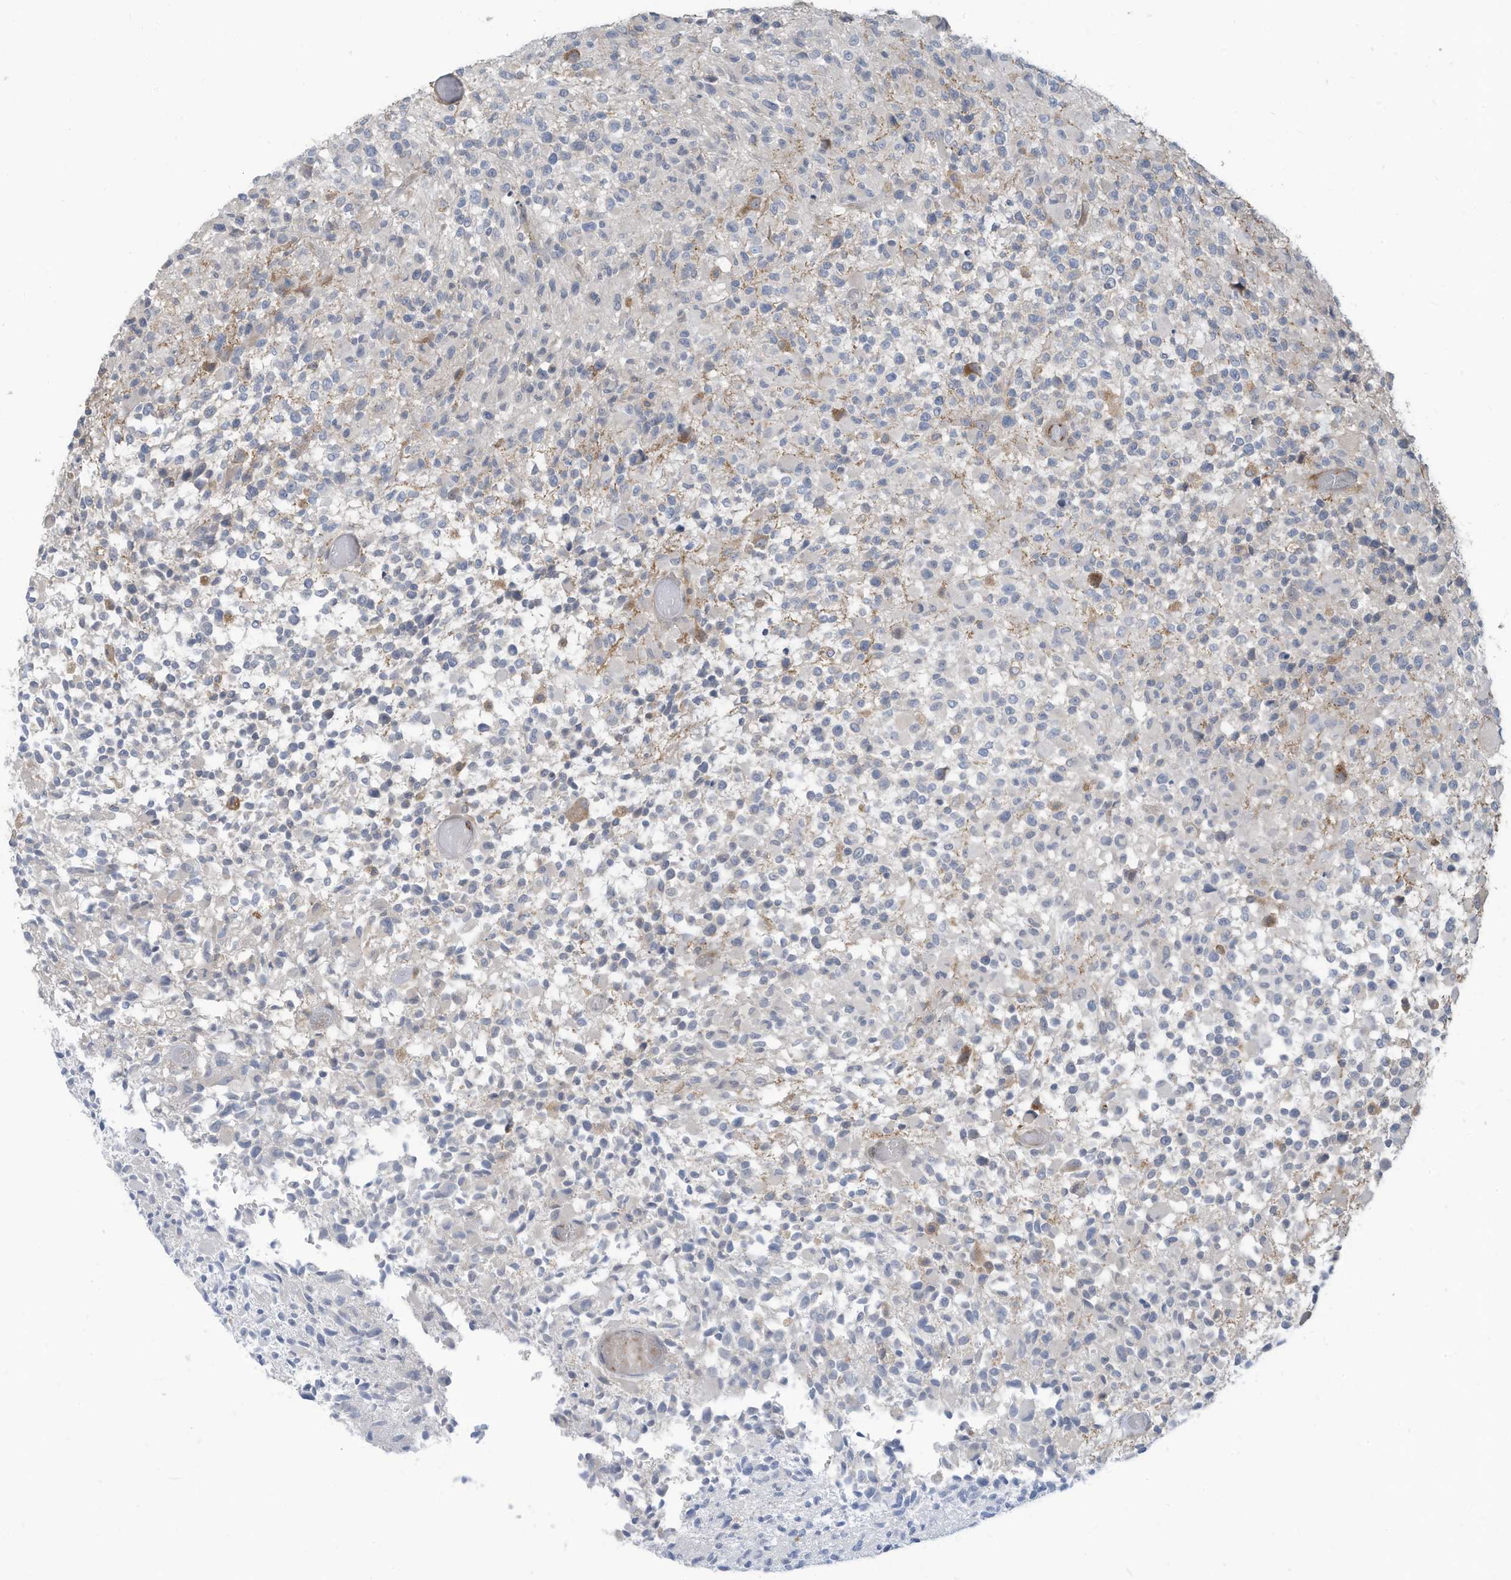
{"staining": {"intensity": "negative", "quantity": "none", "location": "none"}, "tissue": "glioma", "cell_type": "Tumor cells", "image_type": "cancer", "snomed": [{"axis": "morphology", "description": "Glioma, malignant, High grade"}, {"axis": "morphology", "description": "Glioblastoma, NOS"}, {"axis": "topography", "description": "Brain"}], "caption": "Immunohistochemical staining of human glioma demonstrates no significant expression in tumor cells.", "gene": "DZIP3", "patient": {"sex": "male", "age": 60}}